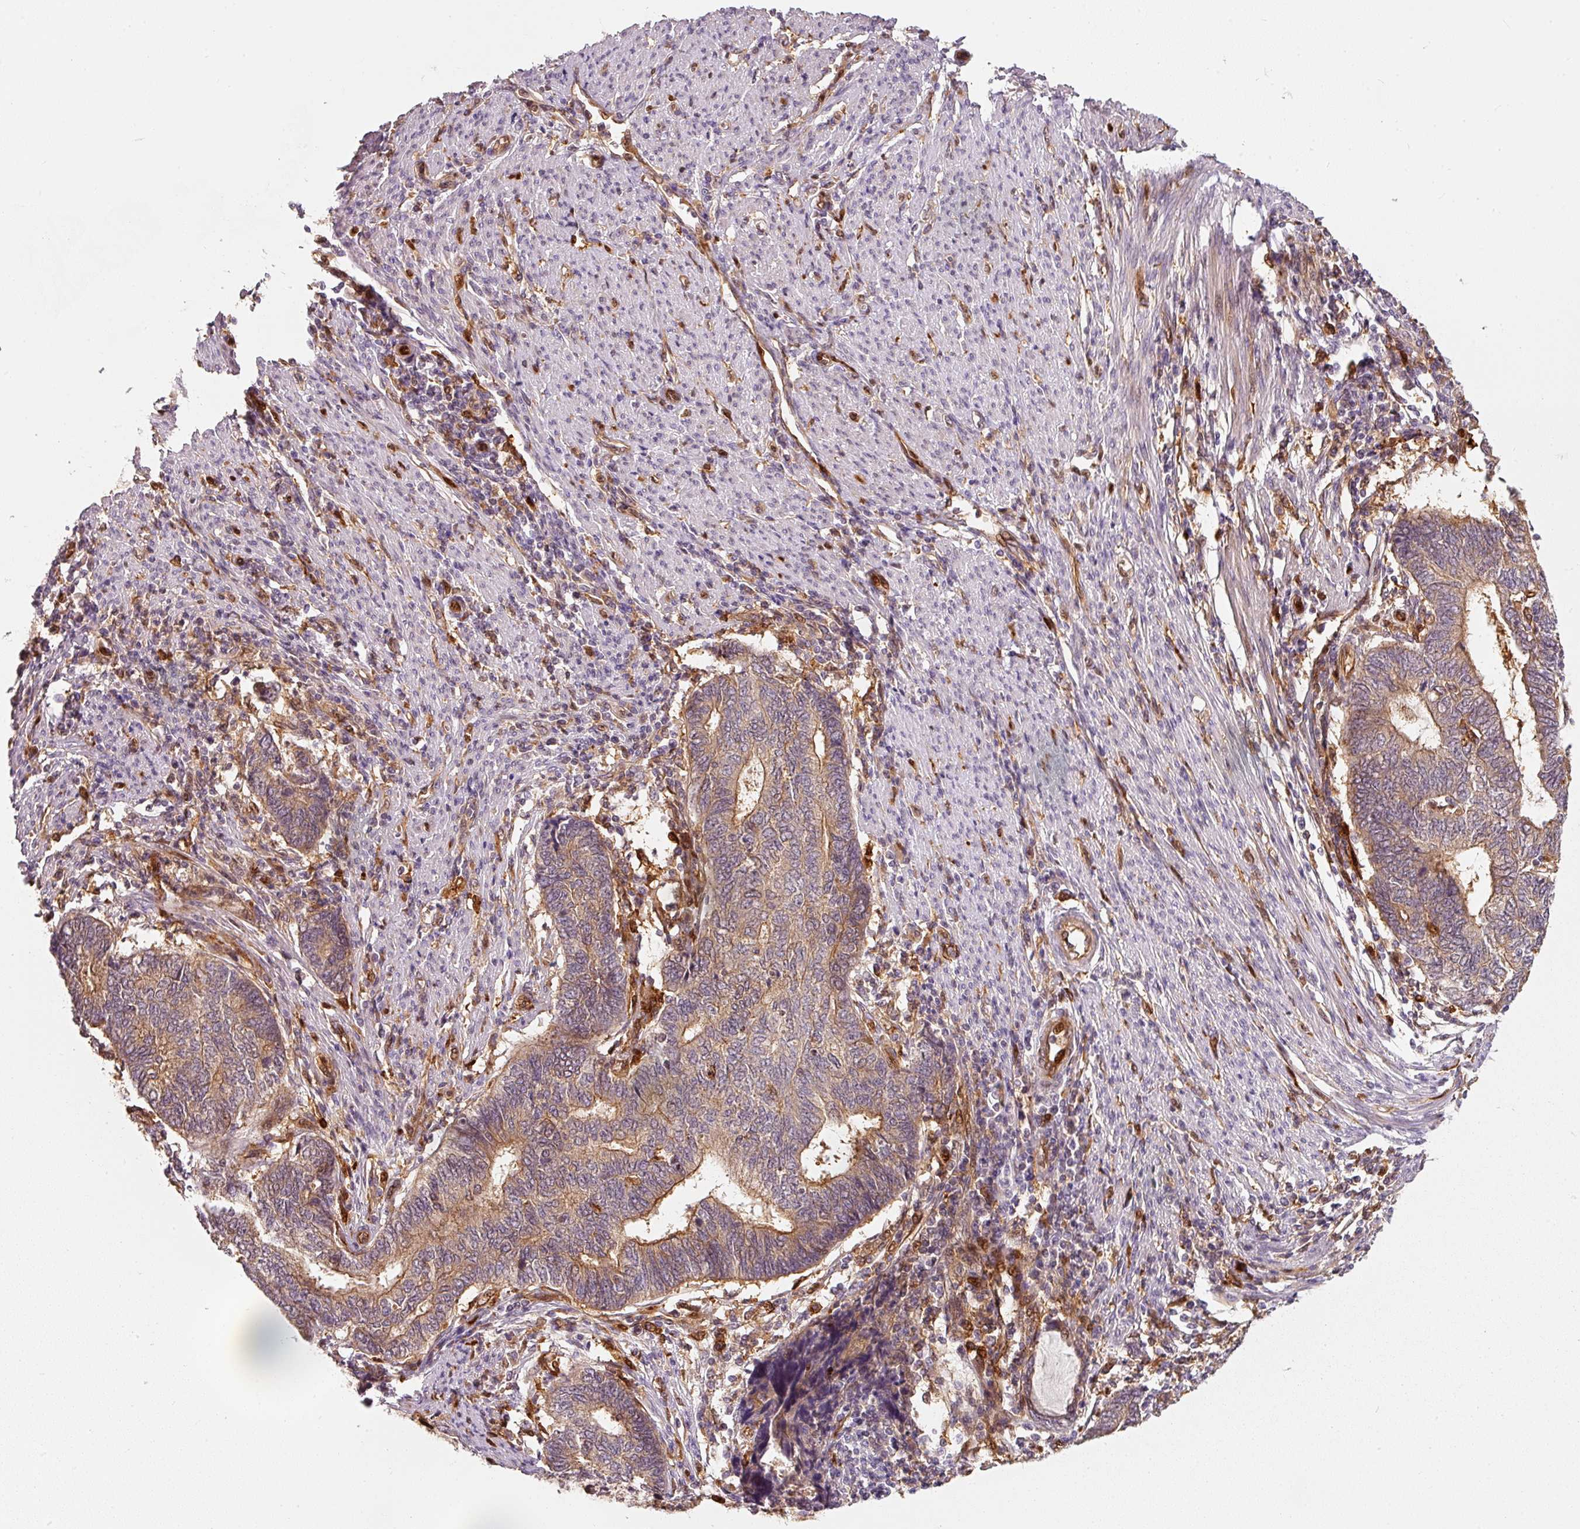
{"staining": {"intensity": "moderate", "quantity": ">75%", "location": "cytoplasmic/membranous"}, "tissue": "endometrial cancer", "cell_type": "Tumor cells", "image_type": "cancer", "snomed": [{"axis": "morphology", "description": "Adenocarcinoma, NOS"}, {"axis": "topography", "description": "Uterus"}, {"axis": "topography", "description": "Endometrium"}], "caption": "Immunohistochemical staining of human adenocarcinoma (endometrial) shows medium levels of moderate cytoplasmic/membranous protein expression in about >75% of tumor cells.", "gene": "IQGAP2", "patient": {"sex": "female", "age": 70}}